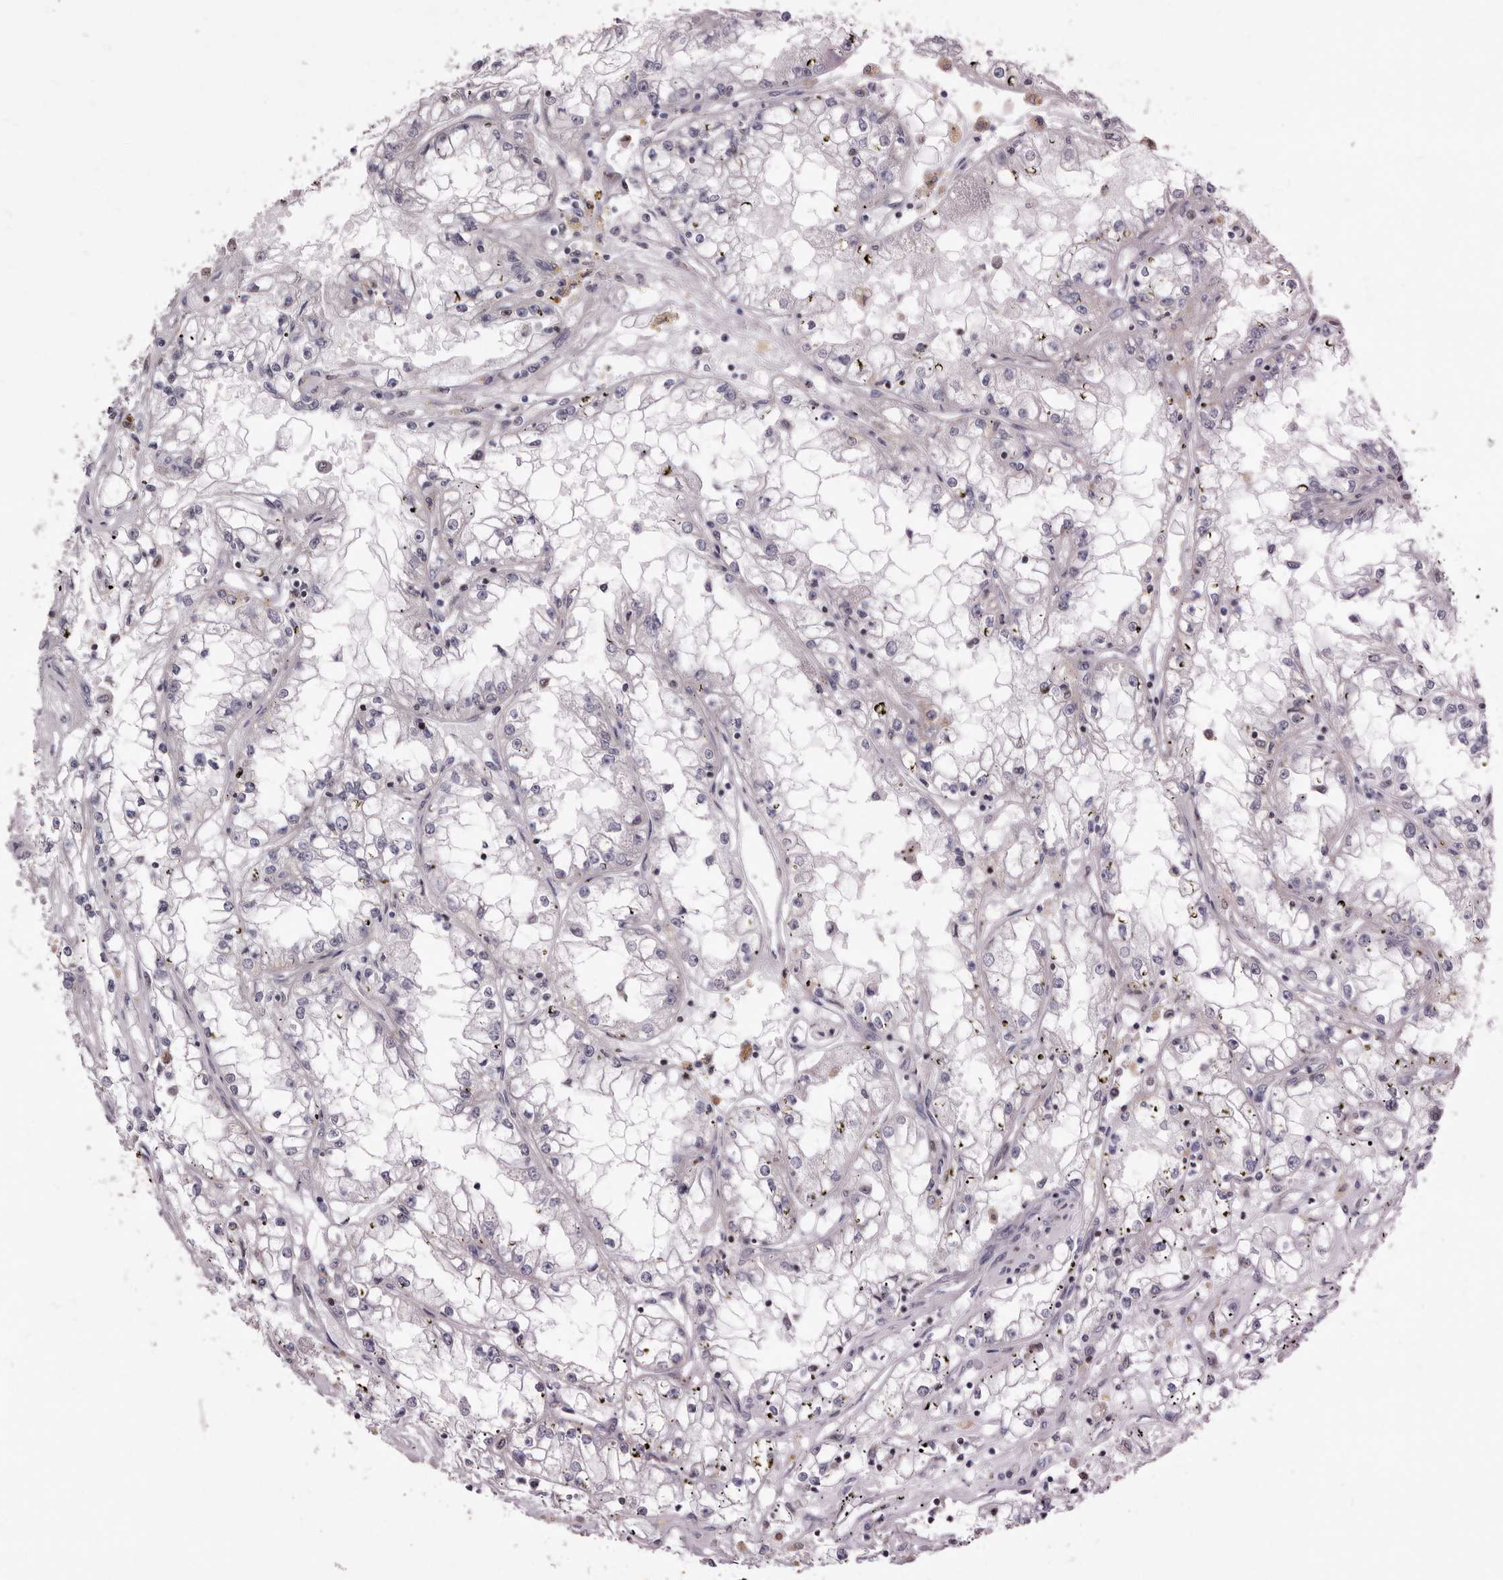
{"staining": {"intensity": "negative", "quantity": "none", "location": "none"}, "tissue": "renal cancer", "cell_type": "Tumor cells", "image_type": "cancer", "snomed": [{"axis": "morphology", "description": "Adenocarcinoma, NOS"}, {"axis": "topography", "description": "Kidney"}], "caption": "An image of renal adenocarcinoma stained for a protein shows no brown staining in tumor cells. Nuclei are stained in blue.", "gene": "TIMM17B", "patient": {"sex": "male", "age": 56}}